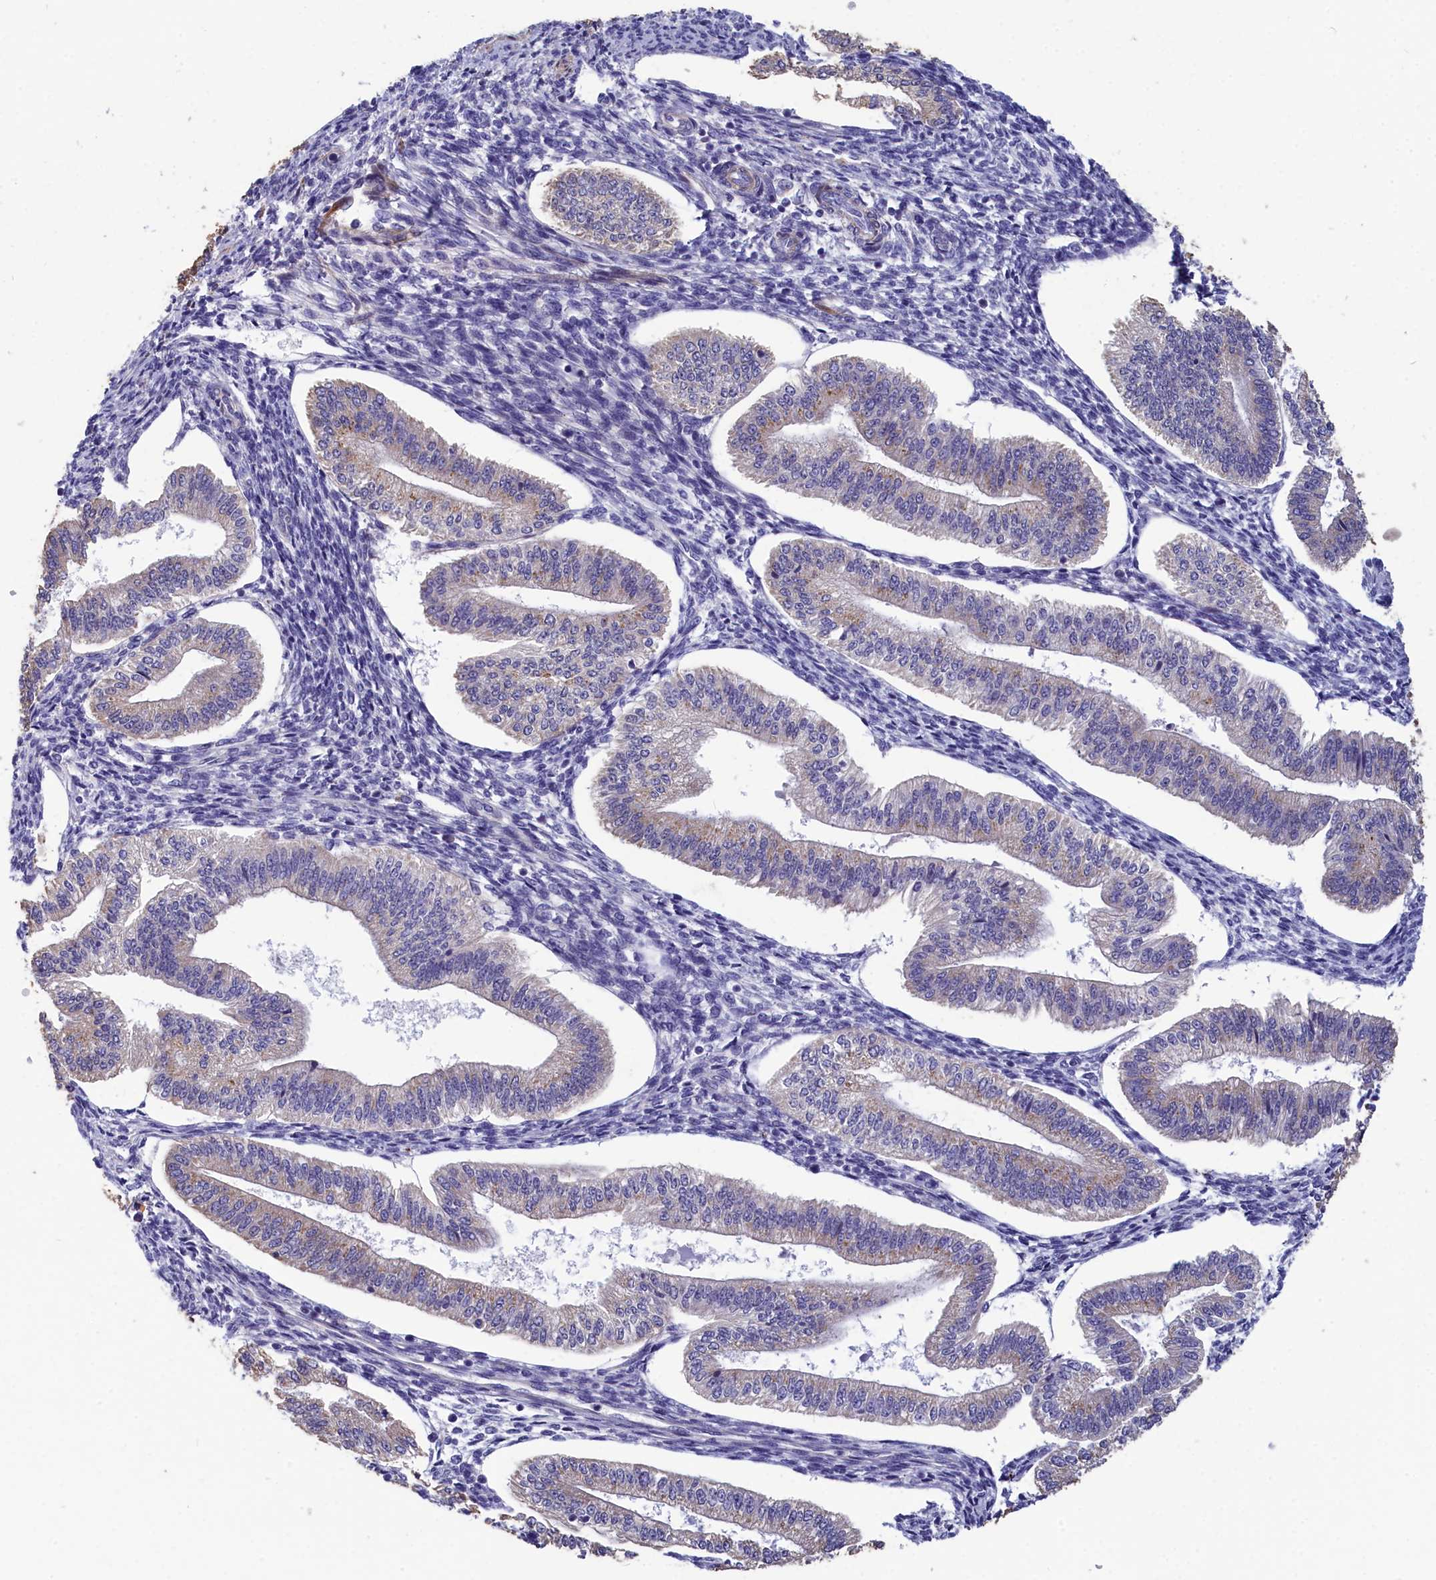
{"staining": {"intensity": "negative", "quantity": "none", "location": "none"}, "tissue": "endometrium", "cell_type": "Cells in endometrial stroma", "image_type": "normal", "snomed": [{"axis": "morphology", "description": "Normal tissue, NOS"}, {"axis": "topography", "description": "Endometrium"}], "caption": "A high-resolution photomicrograph shows immunohistochemistry staining of benign endometrium, which shows no significant staining in cells in endometrial stroma. The staining was performed using DAB (3,3'-diaminobenzidine) to visualize the protein expression in brown, while the nuclei were stained in blue with hematoxylin (Magnification: 20x).", "gene": "TUBGCP4", "patient": {"sex": "female", "age": 34}}